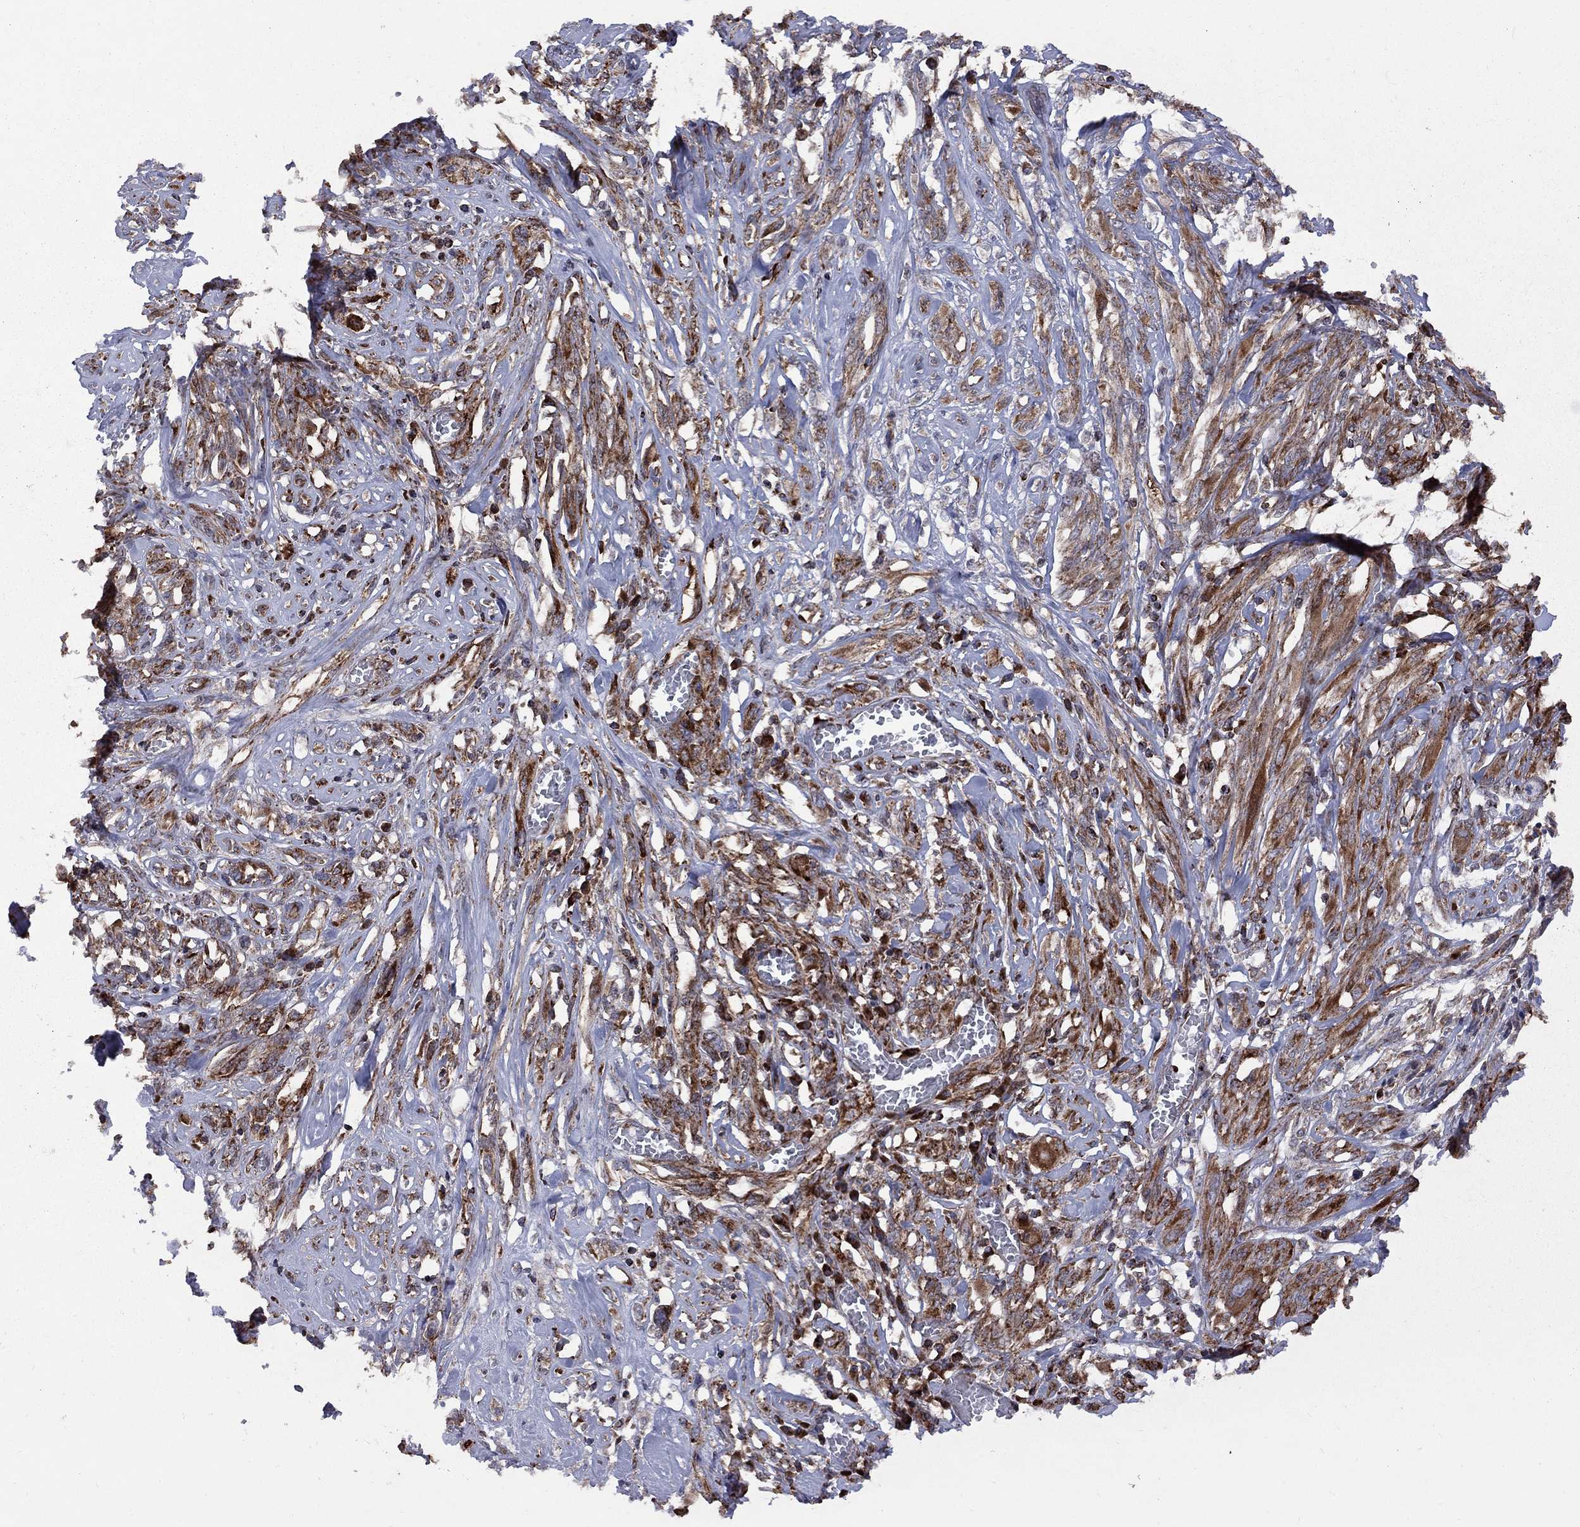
{"staining": {"intensity": "strong", "quantity": "25%-75%", "location": "cytoplasmic/membranous"}, "tissue": "melanoma", "cell_type": "Tumor cells", "image_type": "cancer", "snomed": [{"axis": "morphology", "description": "Malignant melanoma, NOS"}, {"axis": "topography", "description": "Skin"}], "caption": "There is high levels of strong cytoplasmic/membranous expression in tumor cells of malignant melanoma, as demonstrated by immunohistochemical staining (brown color).", "gene": "CLPTM1", "patient": {"sex": "female", "age": 91}}